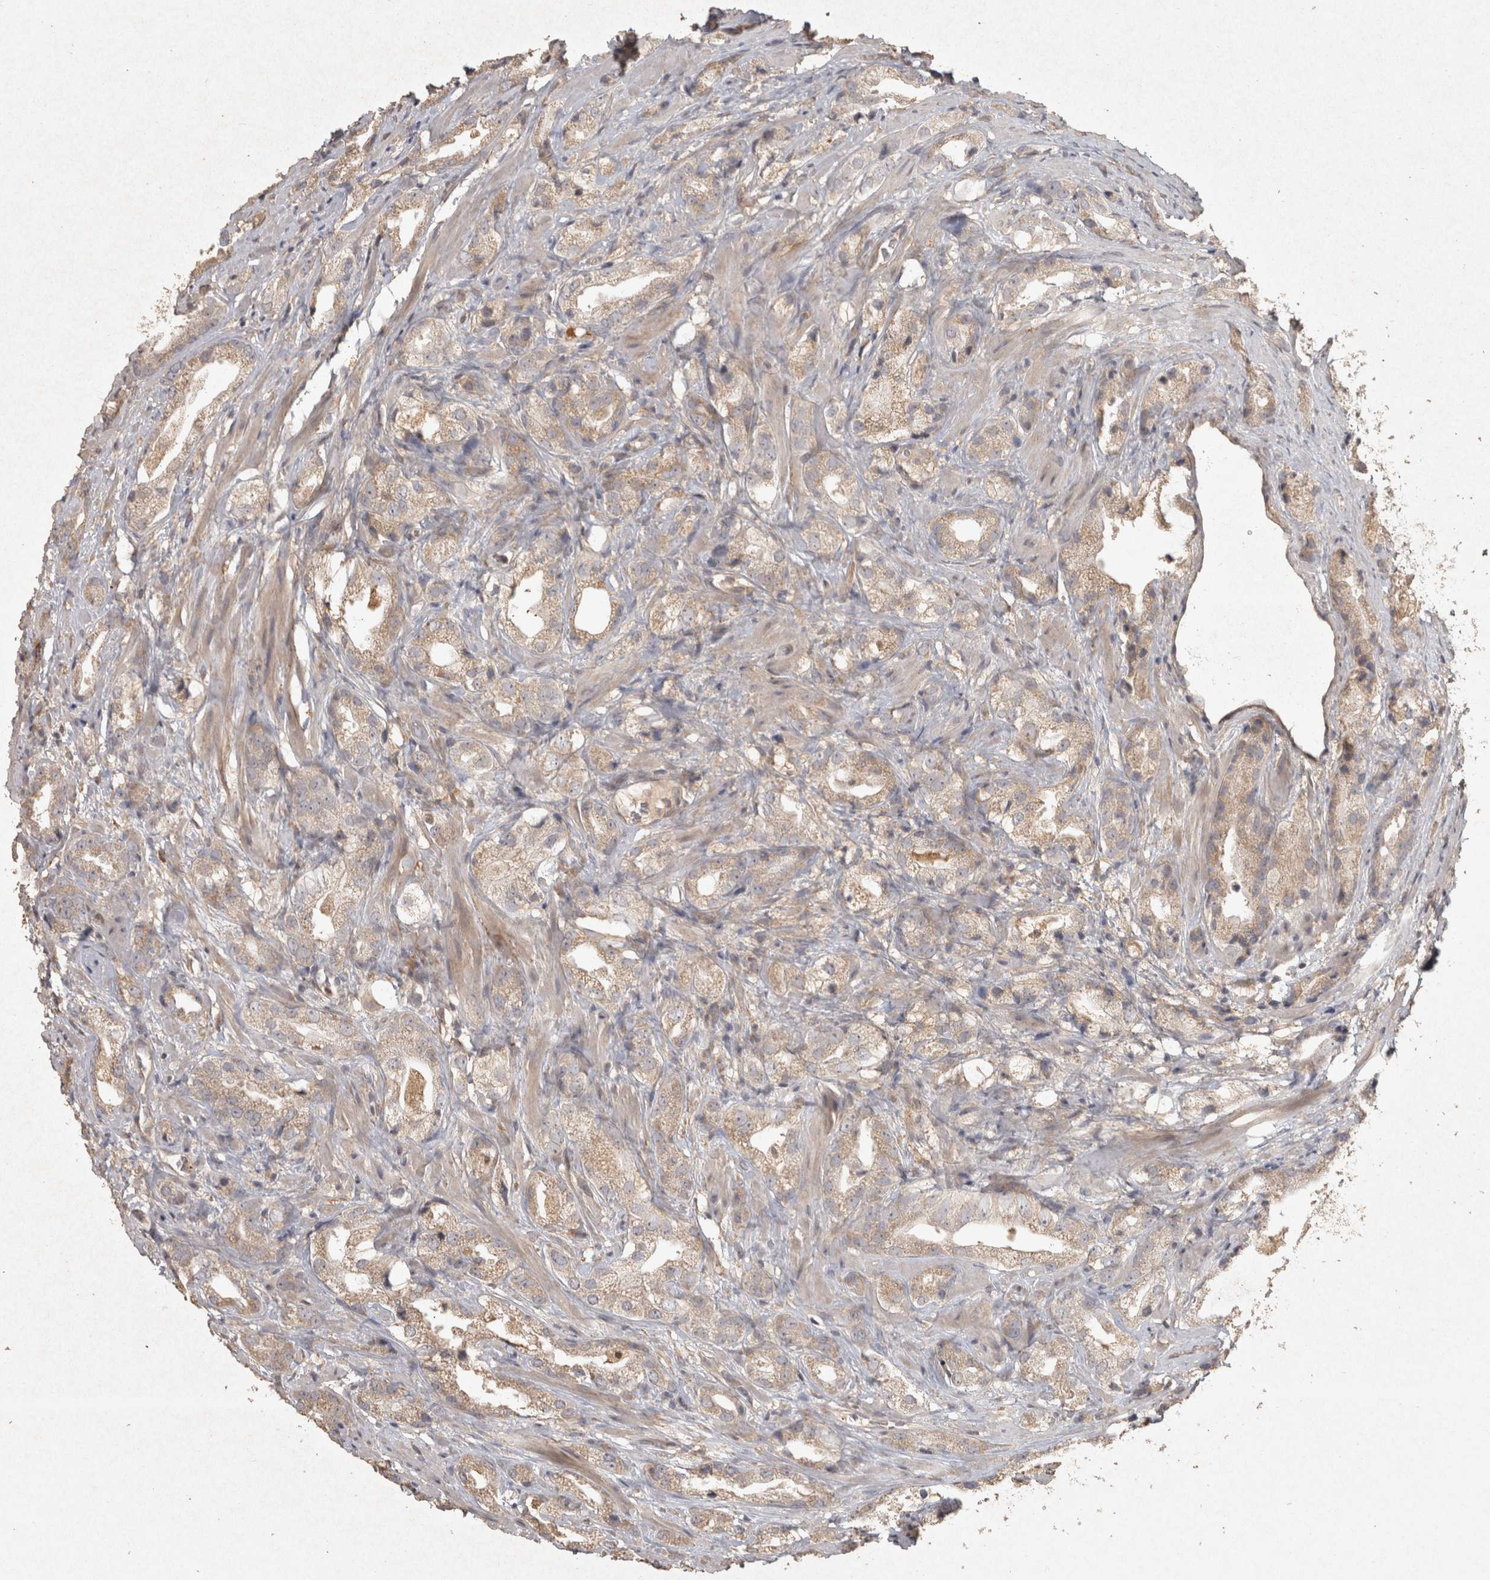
{"staining": {"intensity": "weak", "quantity": ">75%", "location": "cytoplasmic/membranous"}, "tissue": "prostate cancer", "cell_type": "Tumor cells", "image_type": "cancer", "snomed": [{"axis": "morphology", "description": "Adenocarcinoma, High grade"}, {"axis": "topography", "description": "Prostate"}], "caption": "Immunohistochemical staining of prostate high-grade adenocarcinoma shows low levels of weak cytoplasmic/membranous expression in approximately >75% of tumor cells.", "gene": "OSTN", "patient": {"sex": "male", "age": 63}}